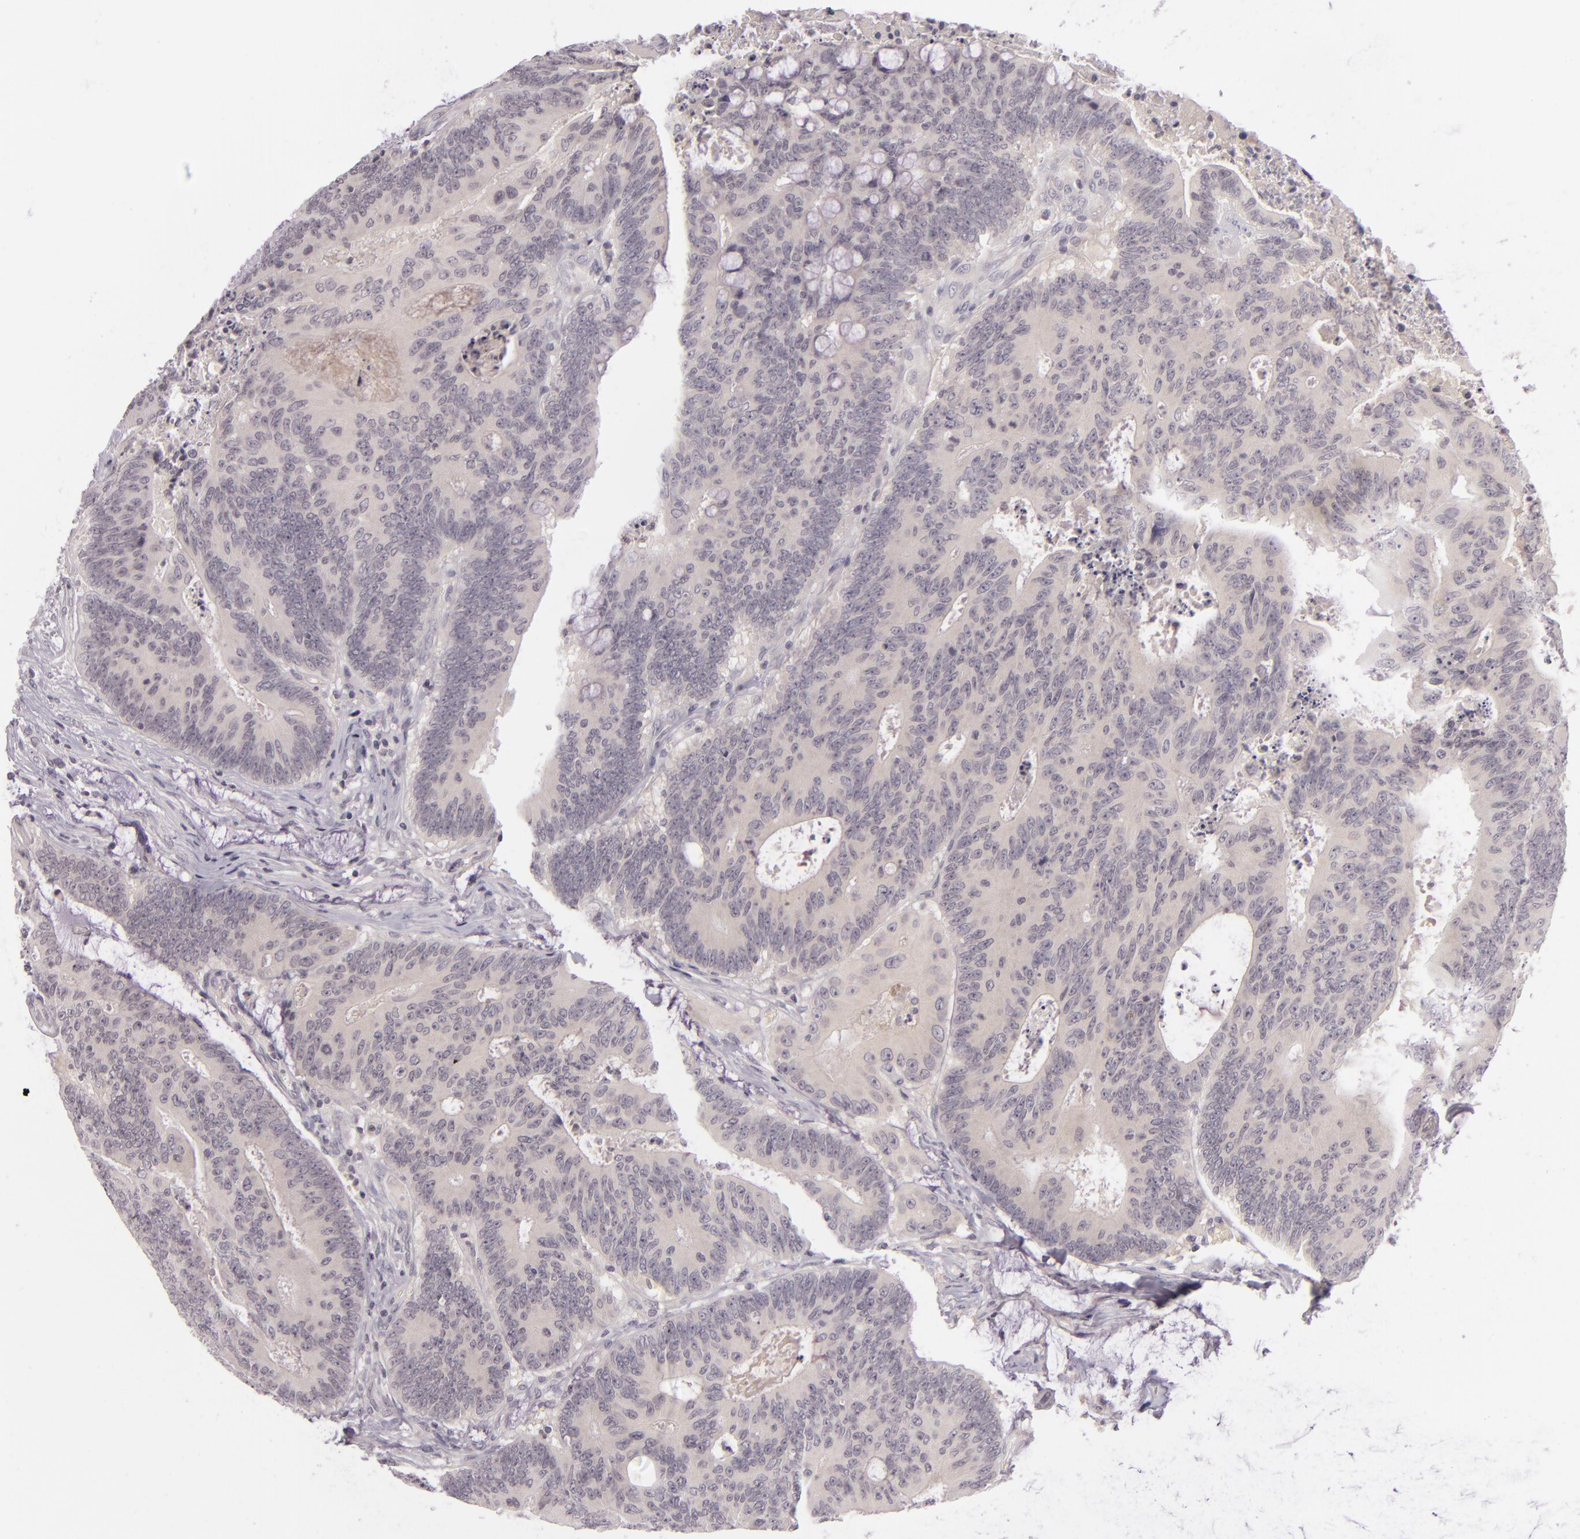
{"staining": {"intensity": "weak", "quantity": ">75%", "location": "cytoplasmic/membranous"}, "tissue": "colorectal cancer", "cell_type": "Tumor cells", "image_type": "cancer", "snomed": [{"axis": "morphology", "description": "Adenocarcinoma, NOS"}, {"axis": "topography", "description": "Colon"}], "caption": "A low amount of weak cytoplasmic/membranous expression is identified in about >75% of tumor cells in colorectal cancer (adenocarcinoma) tissue.", "gene": "DAG1", "patient": {"sex": "male", "age": 65}}